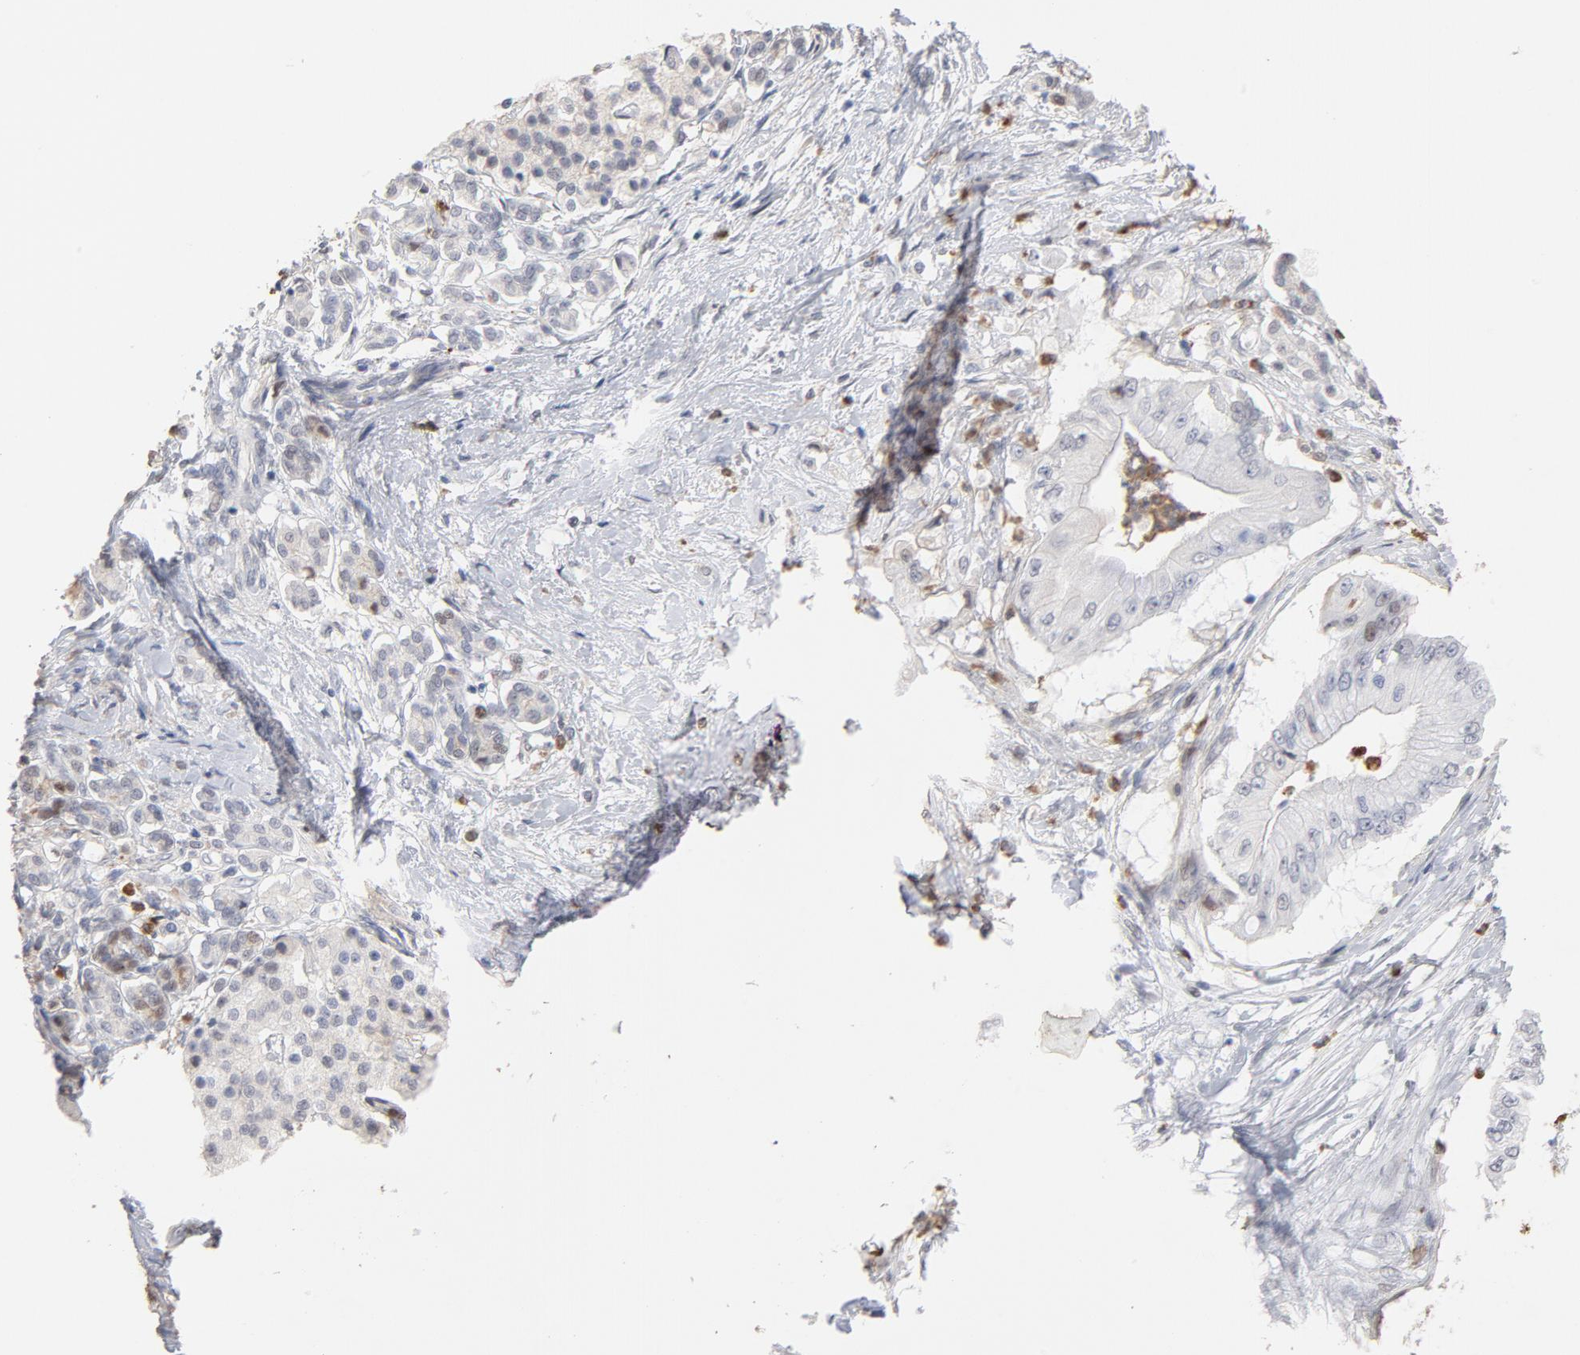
{"staining": {"intensity": "weak", "quantity": "<25%", "location": "nuclear"}, "tissue": "pancreatic cancer", "cell_type": "Tumor cells", "image_type": "cancer", "snomed": [{"axis": "morphology", "description": "Adenocarcinoma, NOS"}, {"axis": "topography", "description": "Pancreas"}], "caption": "IHC micrograph of pancreatic cancer (adenocarcinoma) stained for a protein (brown), which displays no expression in tumor cells. (DAB IHC visualized using brightfield microscopy, high magnification).", "gene": "PNMA1", "patient": {"sex": "male", "age": 62}}